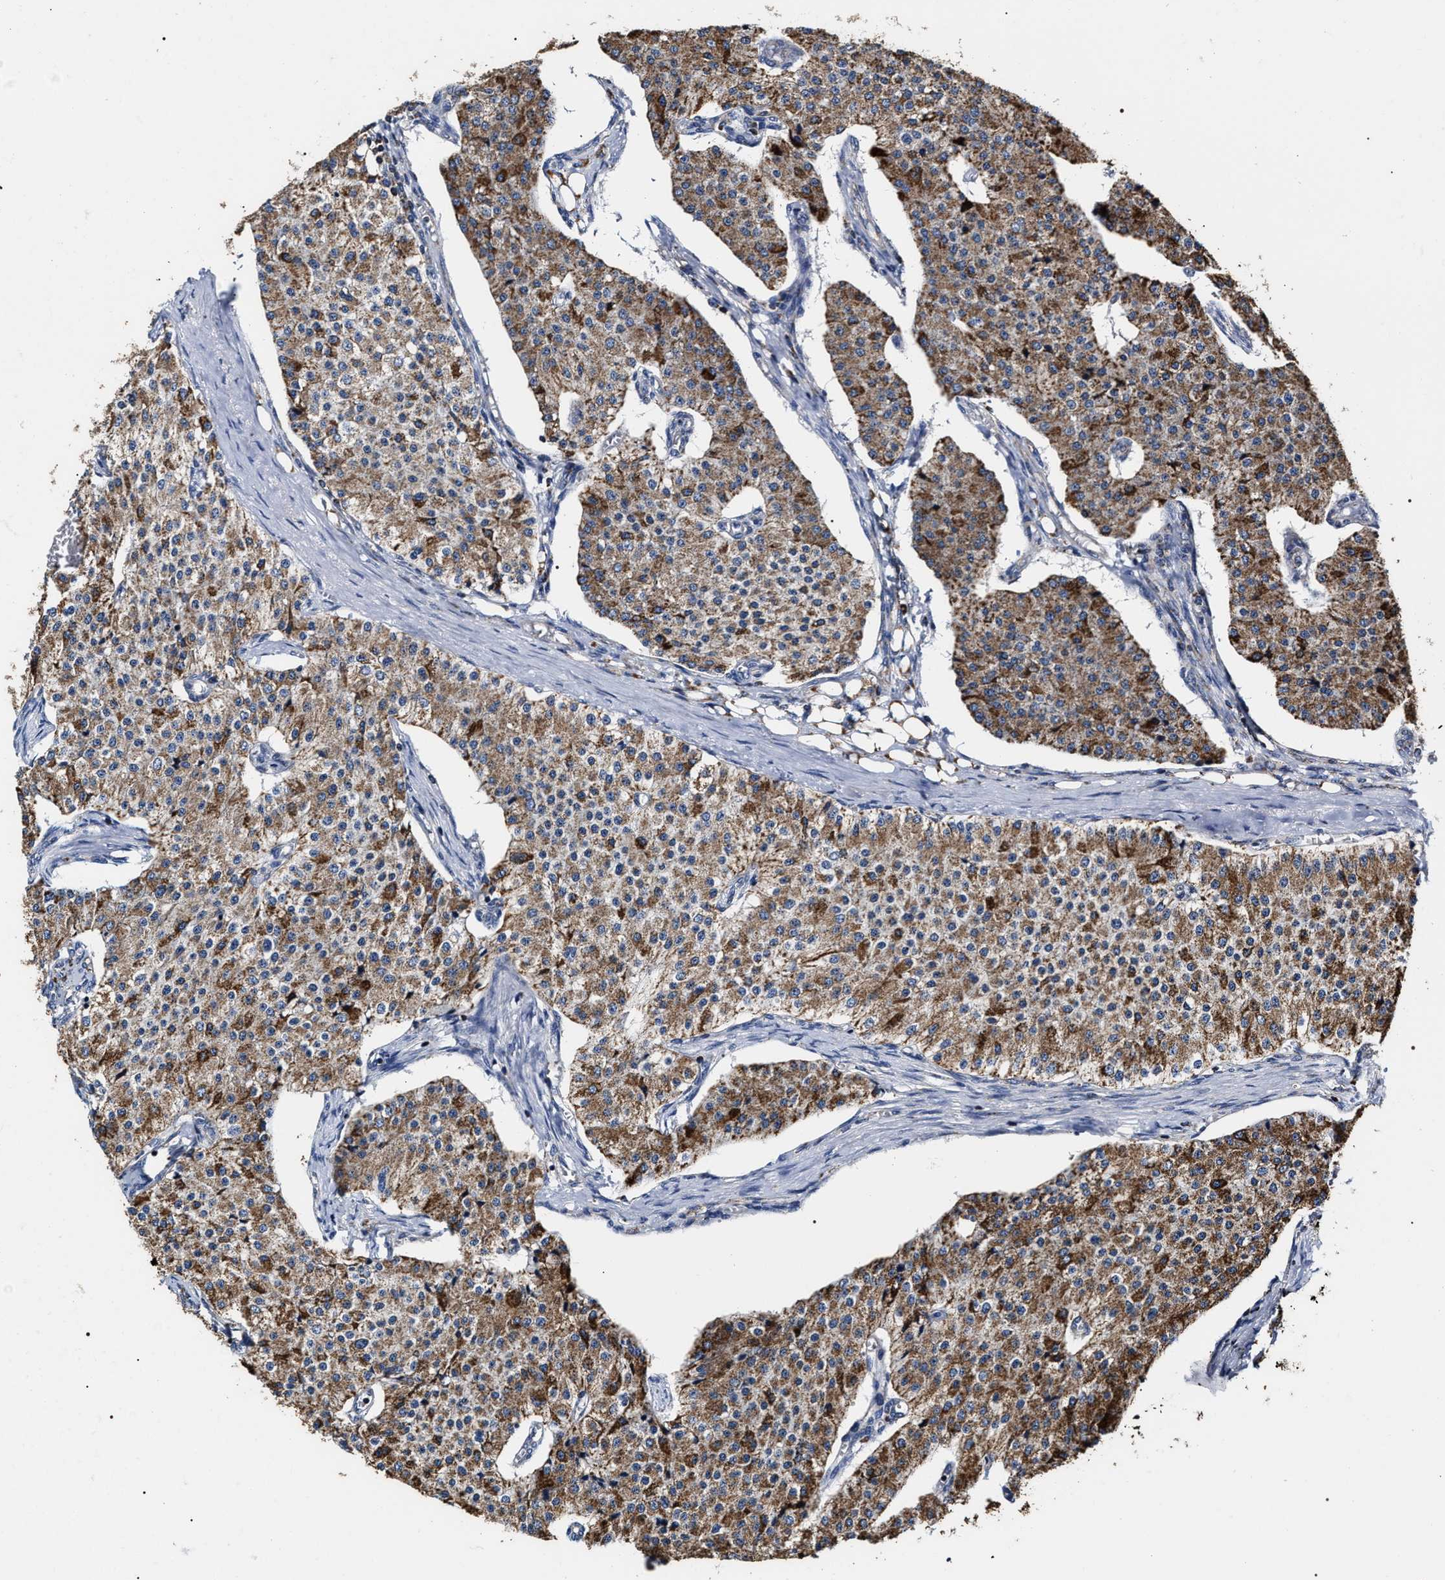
{"staining": {"intensity": "strong", "quantity": ">75%", "location": "cytoplasmic/membranous"}, "tissue": "carcinoid", "cell_type": "Tumor cells", "image_type": "cancer", "snomed": [{"axis": "morphology", "description": "Carcinoid, malignant, NOS"}, {"axis": "topography", "description": "Colon"}], "caption": "Immunohistochemical staining of human malignant carcinoid displays high levels of strong cytoplasmic/membranous protein positivity in about >75% of tumor cells.", "gene": "COG5", "patient": {"sex": "female", "age": 52}}